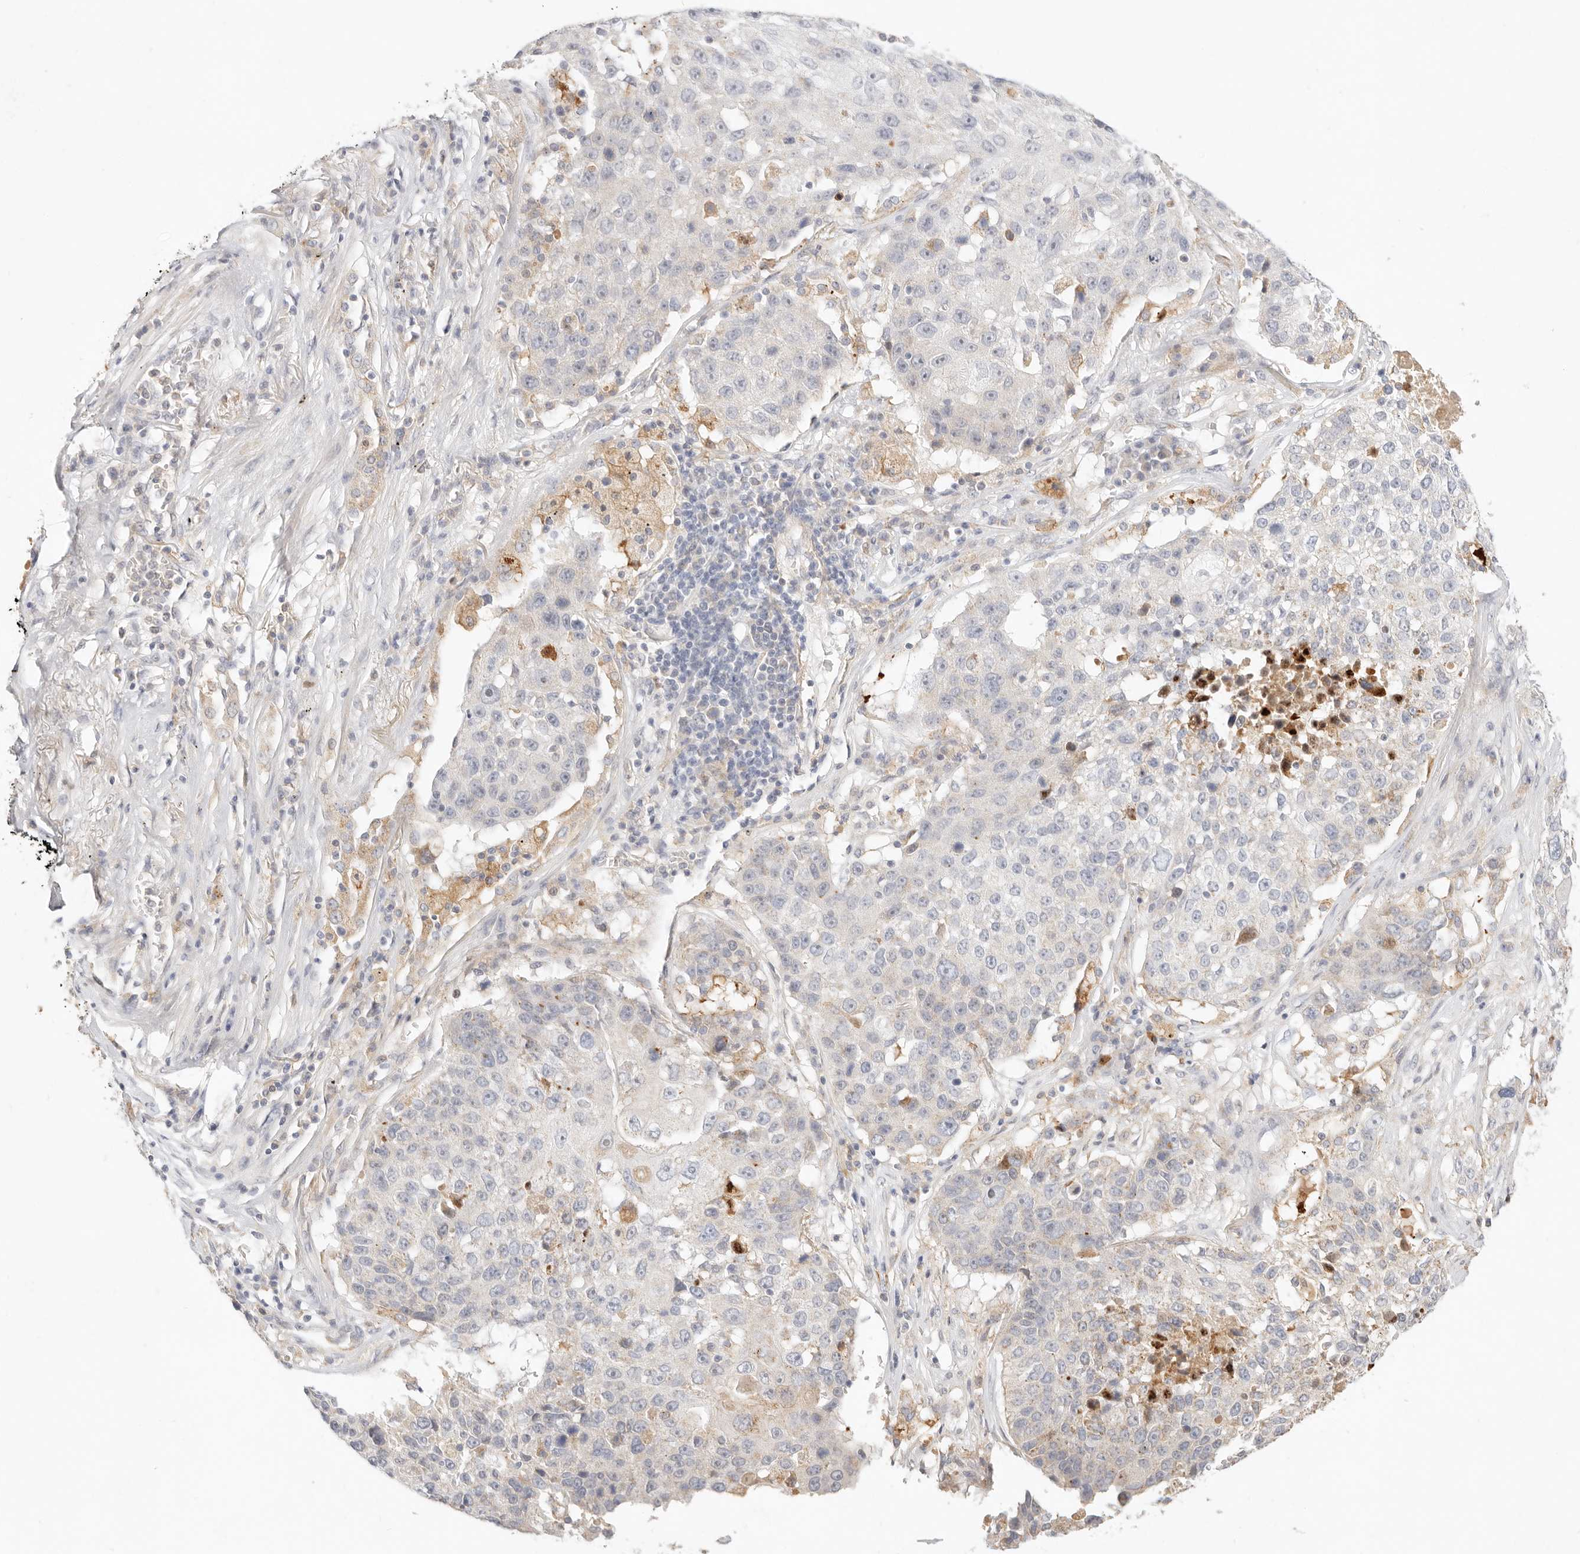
{"staining": {"intensity": "negative", "quantity": "none", "location": "none"}, "tissue": "lung cancer", "cell_type": "Tumor cells", "image_type": "cancer", "snomed": [{"axis": "morphology", "description": "Squamous cell carcinoma, NOS"}, {"axis": "topography", "description": "Lung"}], "caption": "A photomicrograph of human lung cancer is negative for staining in tumor cells. Brightfield microscopy of immunohistochemistry (IHC) stained with DAB (brown) and hematoxylin (blue), captured at high magnification.", "gene": "ACOX1", "patient": {"sex": "male", "age": 61}}